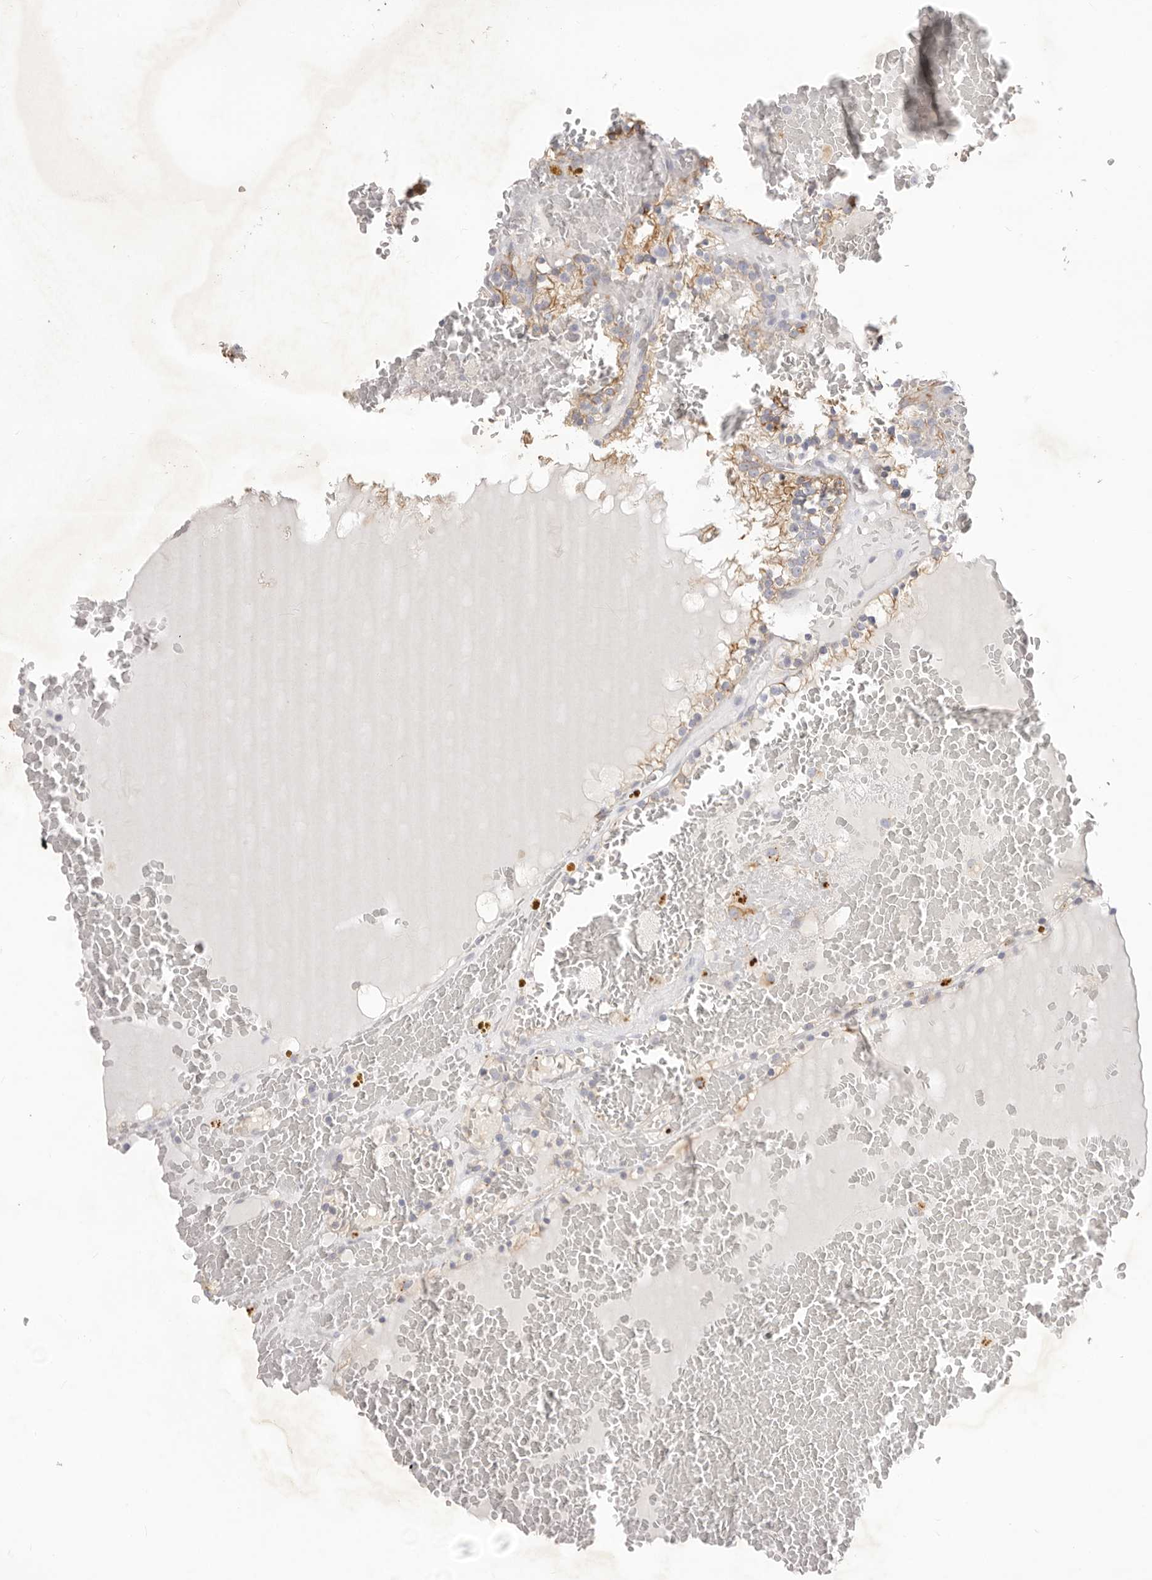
{"staining": {"intensity": "moderate", "quantity": "25%-75%", "location": "cytoplasmic/membranous"}, "tissue": "renal cancer", "cell_type": "Tumor cells", "image_type": "cancer", "snomed": [{"axis": "morphology", "description": "Adenocarcinoma, NOS"}, {"axis": "topography", "description": "Kidney"}], "caption": "A micrograph showing moderate cytoplasmic/membranous staining in about 25%-75% of tumor cells in renal cancer (adenocarcinoma), as visualized by brown immunohistochemical staining.", "gene": "USH1C", "patient": {"sex": "female", "age": 56}}